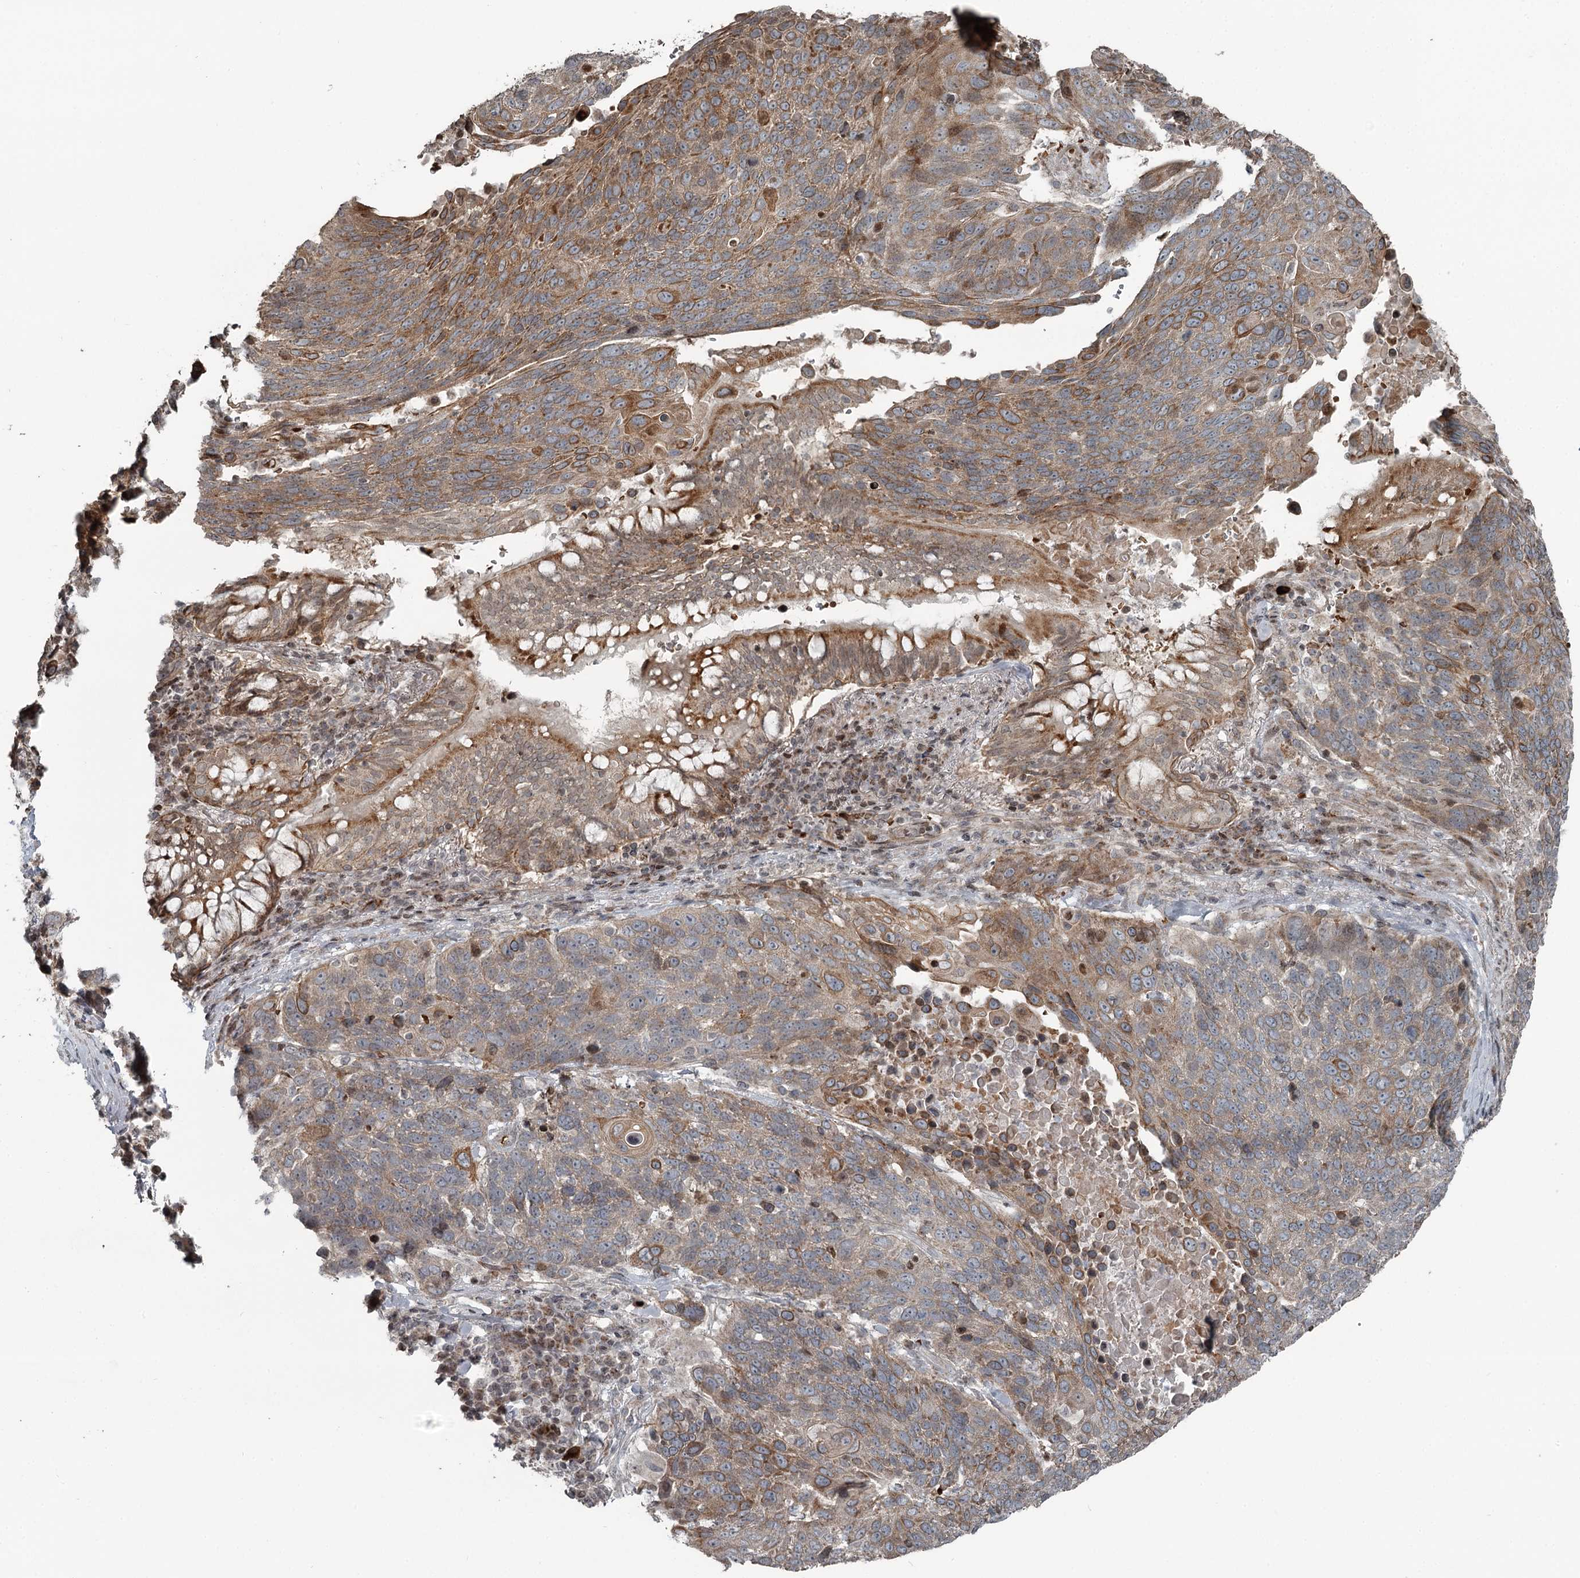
{"staining": {"intensity": "moderate", "quantity": "25%-75%", "location": "cytoplasmic/membranous"}, "tissue": "lung cancer", "cell_type": "Tumor cells", "image_type": "cancer", "snomed": [{"axis": "morphology", "description": "Squamous cell carcinoma, NOS"}, {"axis": "topography", "description": "Lung"}], "caption": "Immunohistochemistry of squamous cell carcinoma (lung) displays medium levels of moderate cytoplasmic/membranous expression in approximately 25%-75% of tumor cells. (DAB (3,3'-diaminobenzidine) = brown stain, brightfield microscopy at high magnification).", "gene": "RASSF8", "patient": {"sex": "male", "age": 66}}